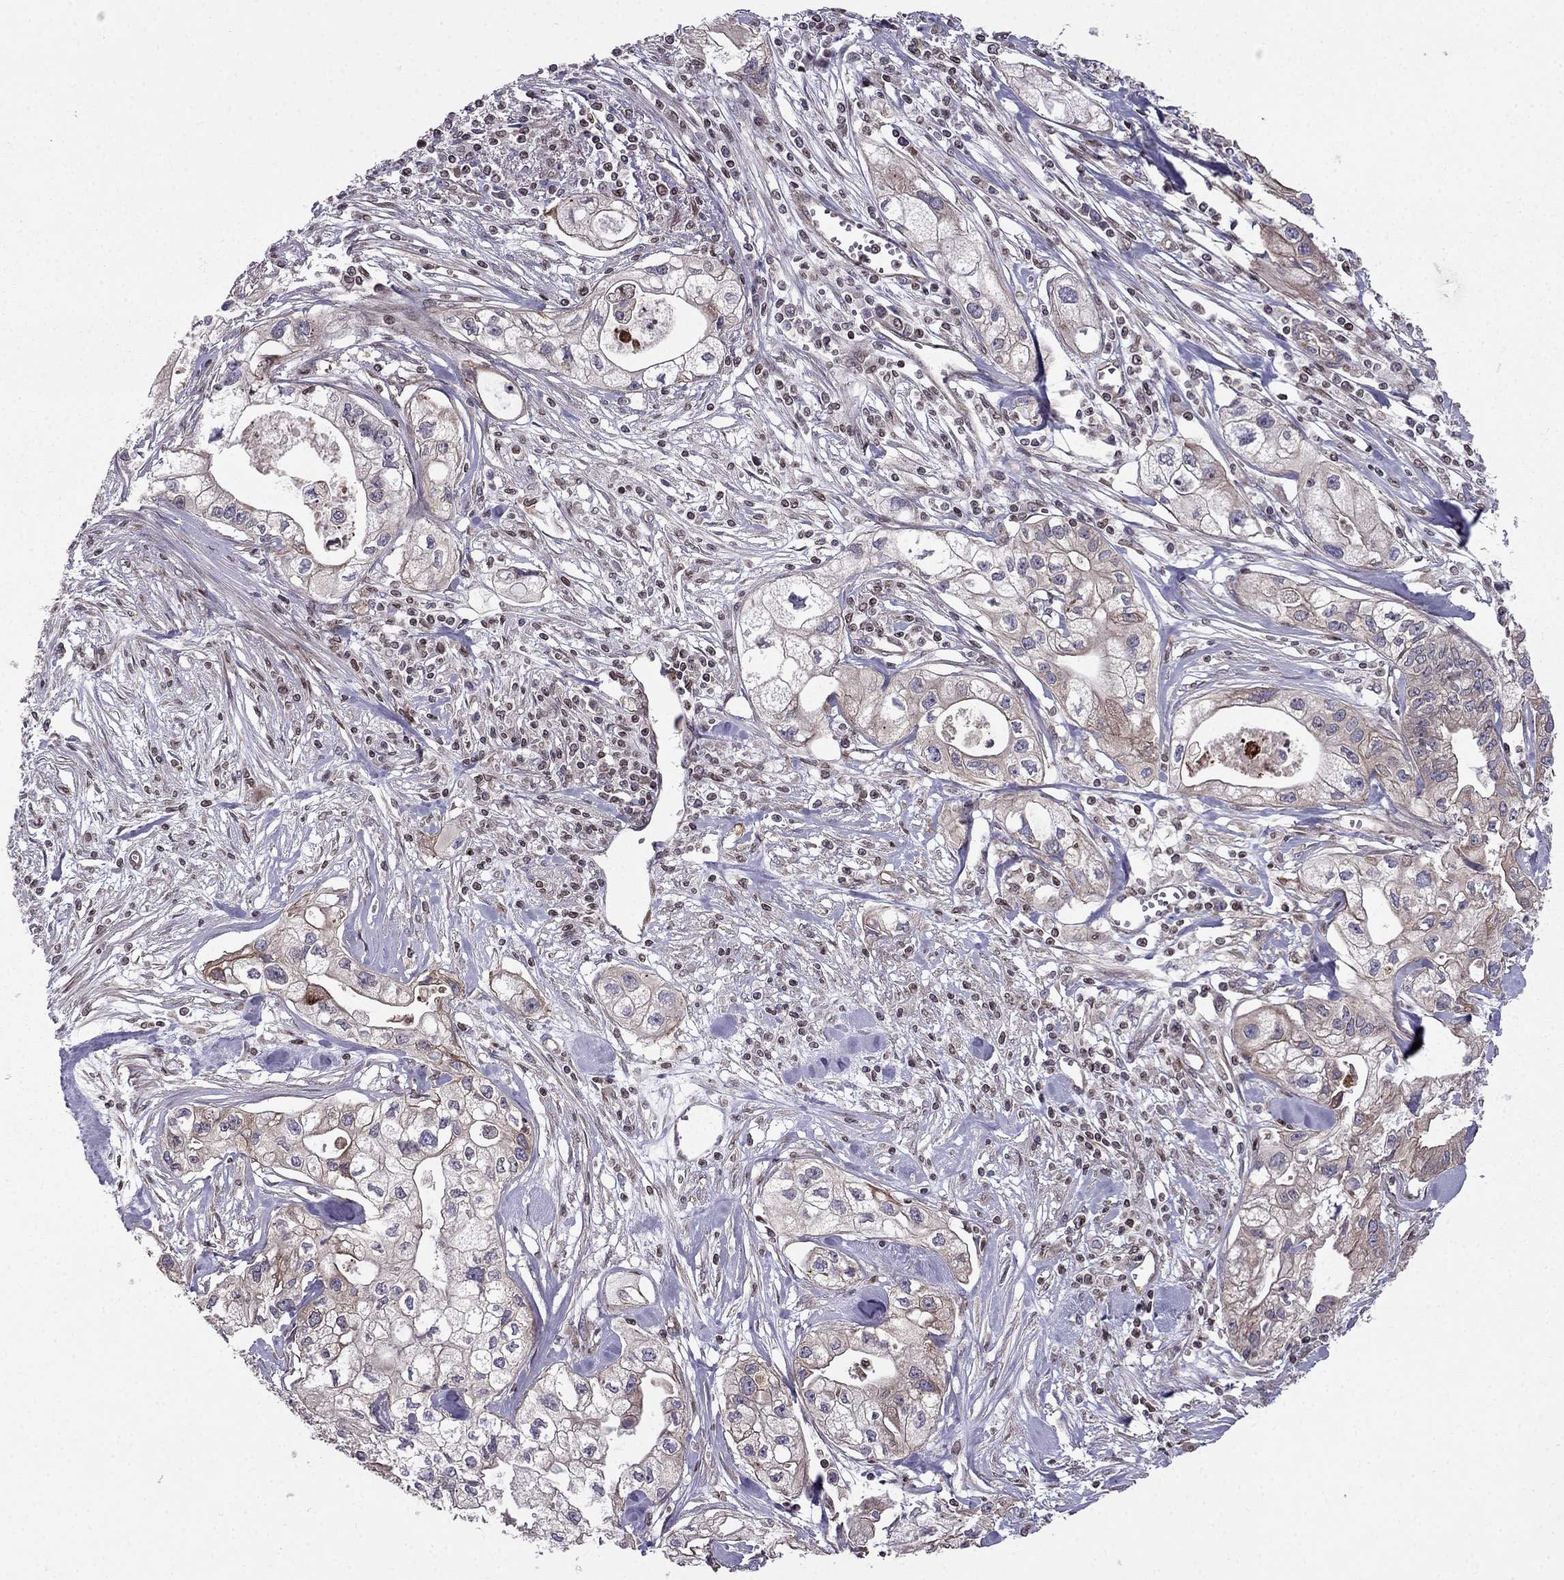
{"staining": {"intensity": "weak", "quantity": "25%-75%", "location": "cytoplasmic/membranous"}, "tissue": "pancreatic cancer", "cell_type": "Tumor cells", "image_type": "cancer", "snomed": [{"axis": "morphology", "description": "Adenocarcinoma, NOS"}, {"axis": "topography", "description": "Pancreas"}], "caption": "There is low levels of weak cytoplasmic/membranous expression in tumor cells of pancreatic cancer (adenocarcinoma), as demonstrated by immunohistochemical staining (brown color).", "gene": "CDC42BPA", "patient": {"sex": "male", "age": 70}}